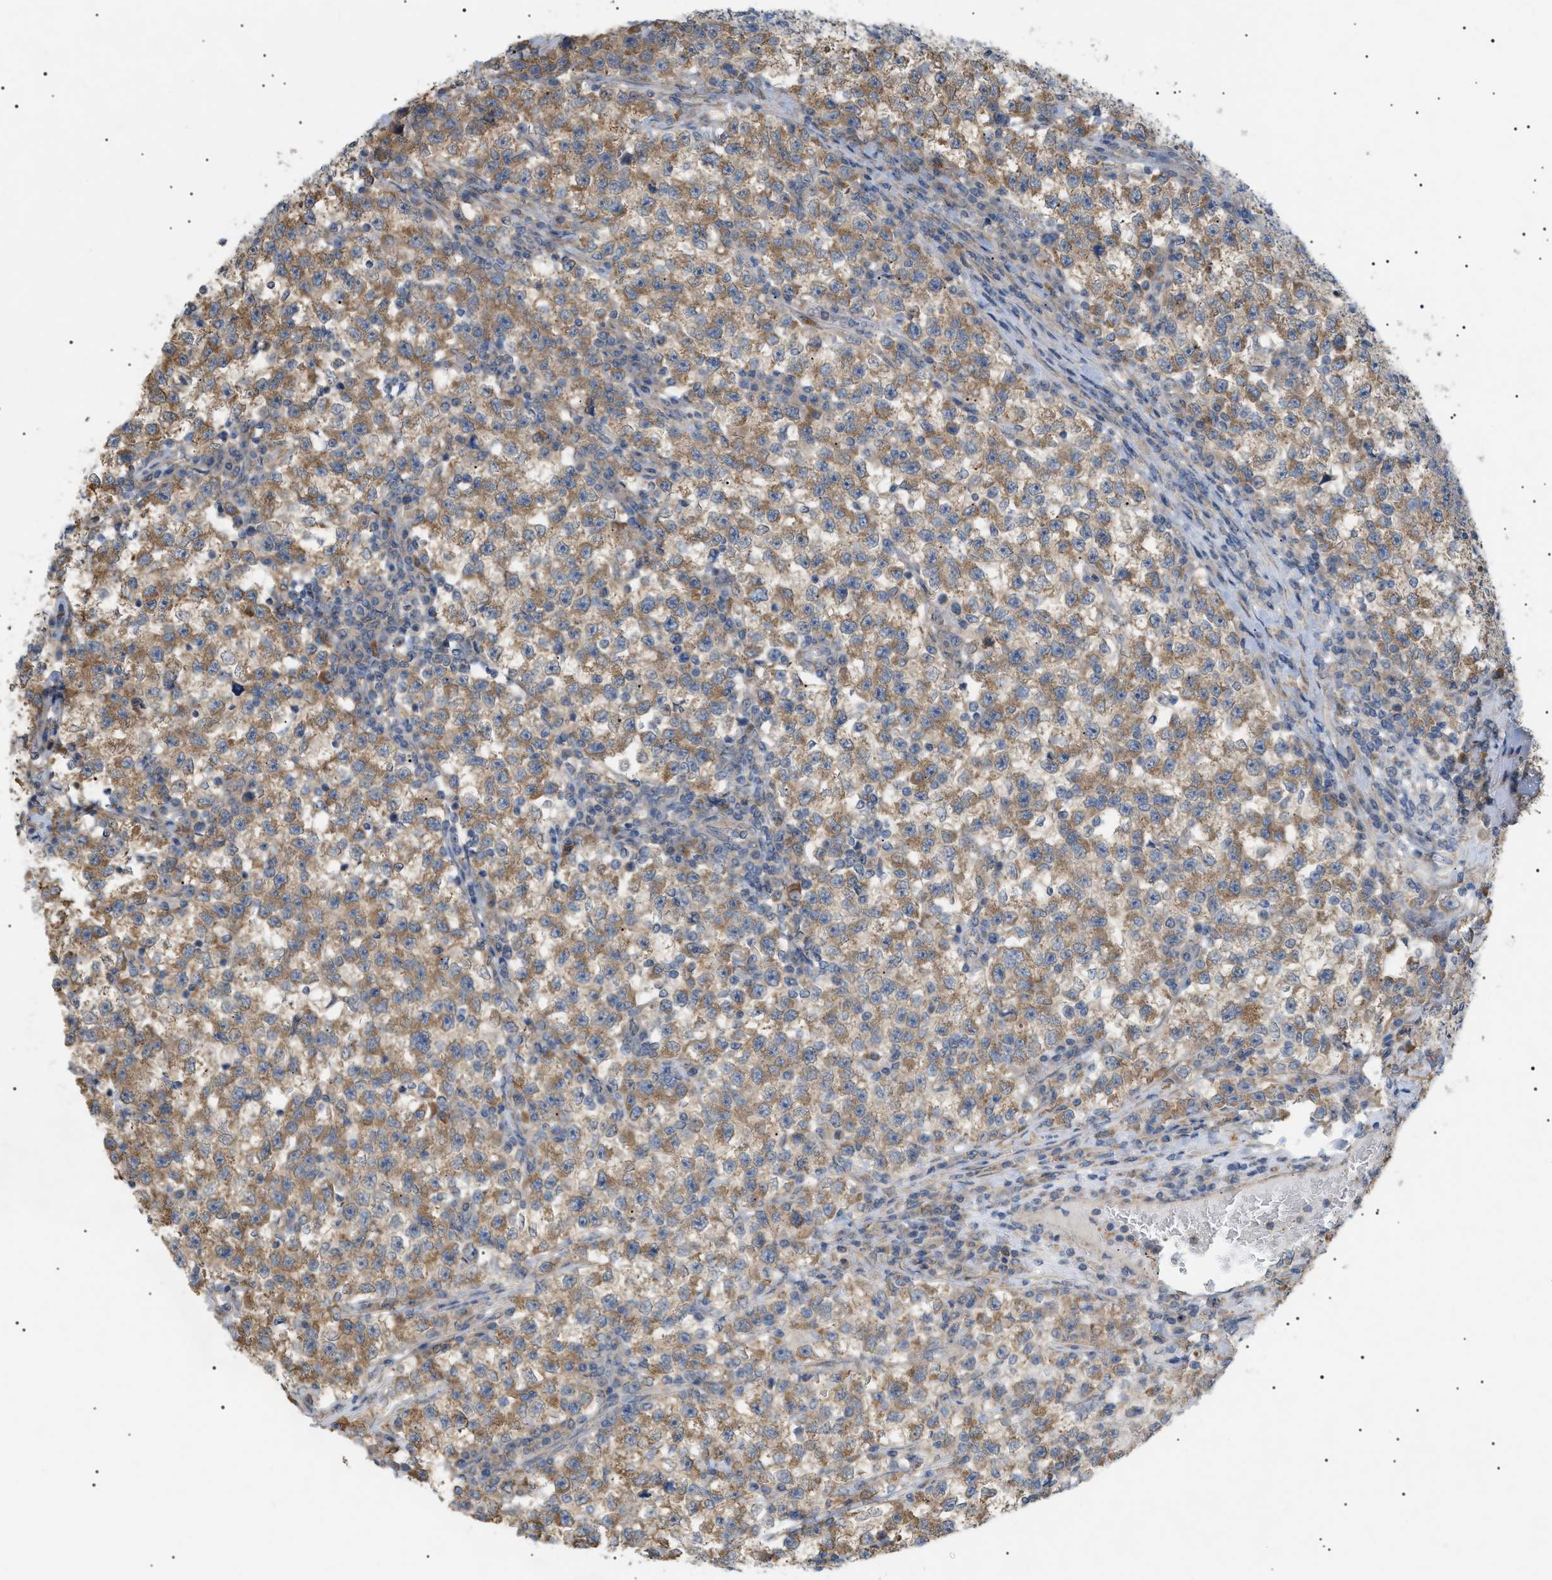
{"staining": {"intensity": "moderate", "quantity": ">75%", "location": "cytoplasmic/membranous"}, "tissue": "testis cancer", "cell_type": "Tumor cells", "image_type": "cancer", "snomed": [{"axis": "morphology", "description": "Seminoma, NOS"}, {"axis": "topography", "description": "Testis"}], "caption": "Moderate cytoplasmic/membranous expression is seen in approximately >75% of tumor cells in testis cancer (seminoma).", "gene": "IRS2", "patient": {"sex": "male", "age": 22}}